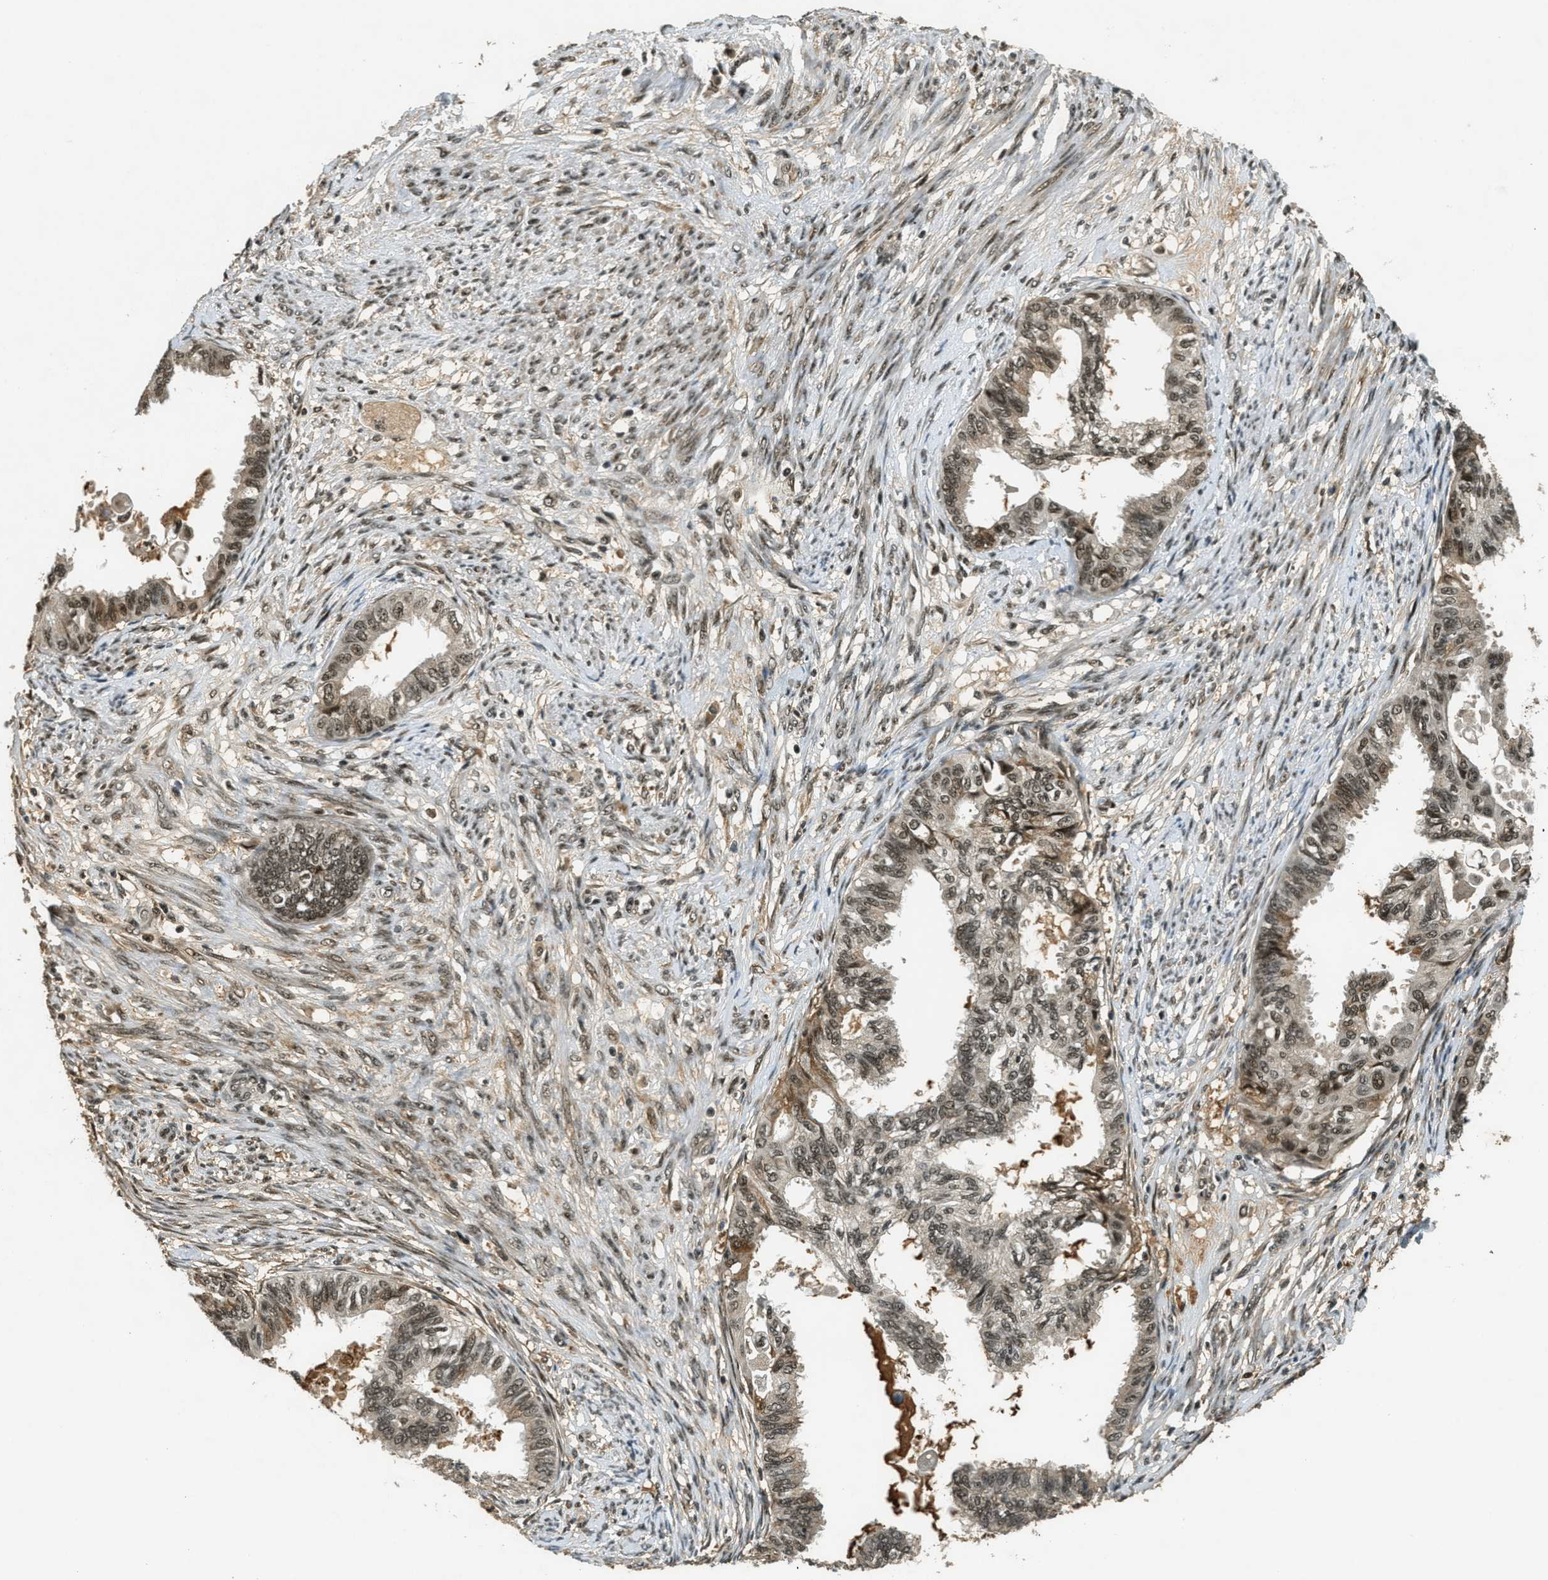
{"staining": {"intensity": "moderate", "quantity": ">75%", "location": "nuclear"}, "tissue": "cervical cancer", "cell_type": "Tumor cells", "image_type": "cancer", "snomed": [{"axis": "morphology", "description": "Normal tissue, NOS"}, {"axis": "morphology", "description": "Adenocarcinoma, NOS"}, {"axis": "topography", "description": "Cervix"}, {"axis": "topography", "description": "Endometrium"}], "caption": "Moderate nuclear staining is seen in approximately >75% of tumor cells in adenocarcinoma (cervical).", "gene": "ZNF148", "patient": {"sex": "female", "age": 86}}